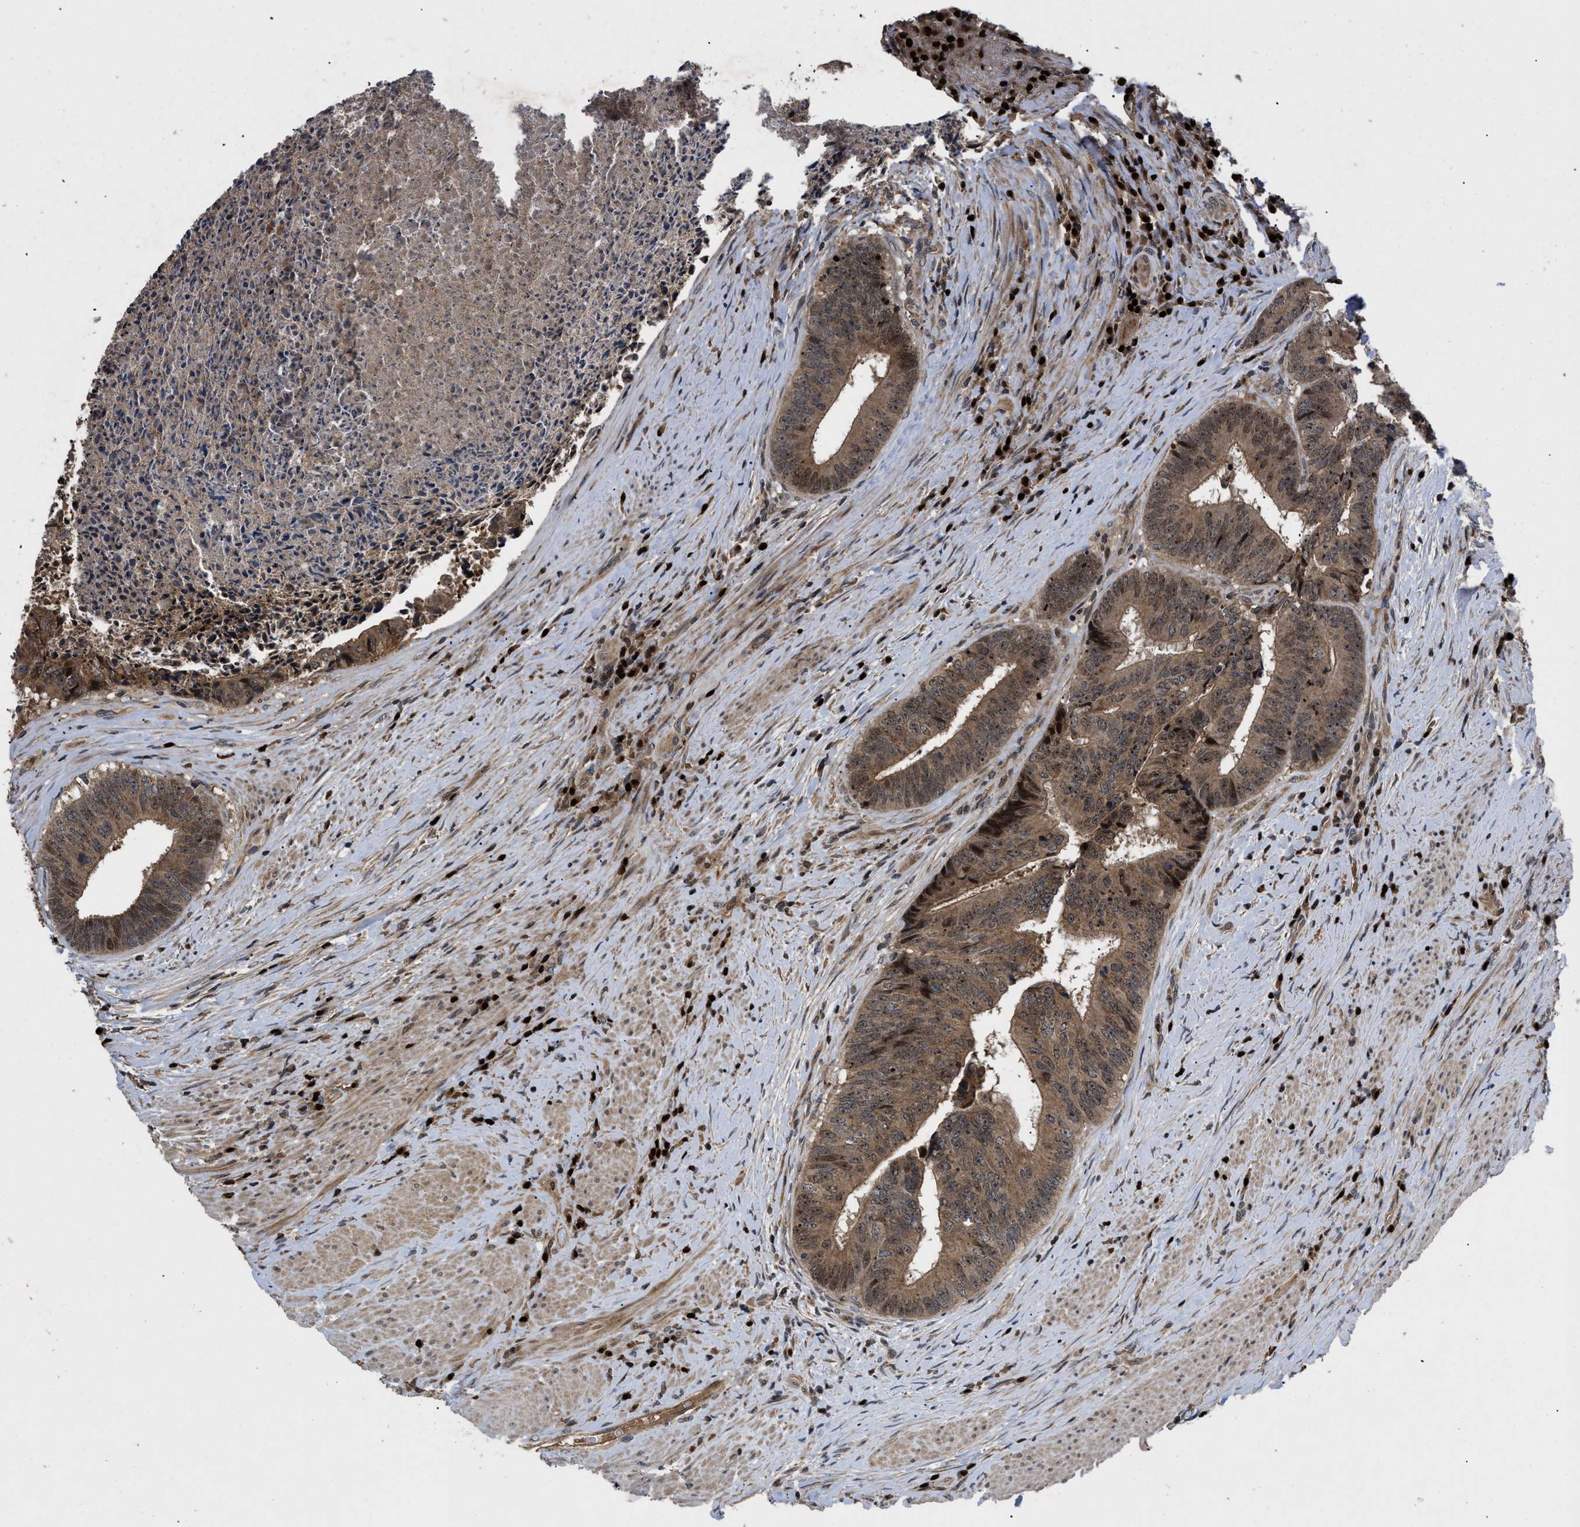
{"staining": {"intensity": "moderate", "quantity": ">75%", "location": "cytoplasmic/membranous,nuclear"}, "tissue": "colorectal cancer", "cell_type": "Tumor cells", "image_type": "cancer", "snomed": [{"axis": "morphology", "description": "Adenocarcinoma, NOS"}, {"axis": "topography", "description": "Rectum"}], "caption": "Human colorectal adenocarcinoma stained with a protein marker reveals moderate staining in tumor cells.", "gene": "FAM200A", "patient": {"sex": "male", "age": 72}}